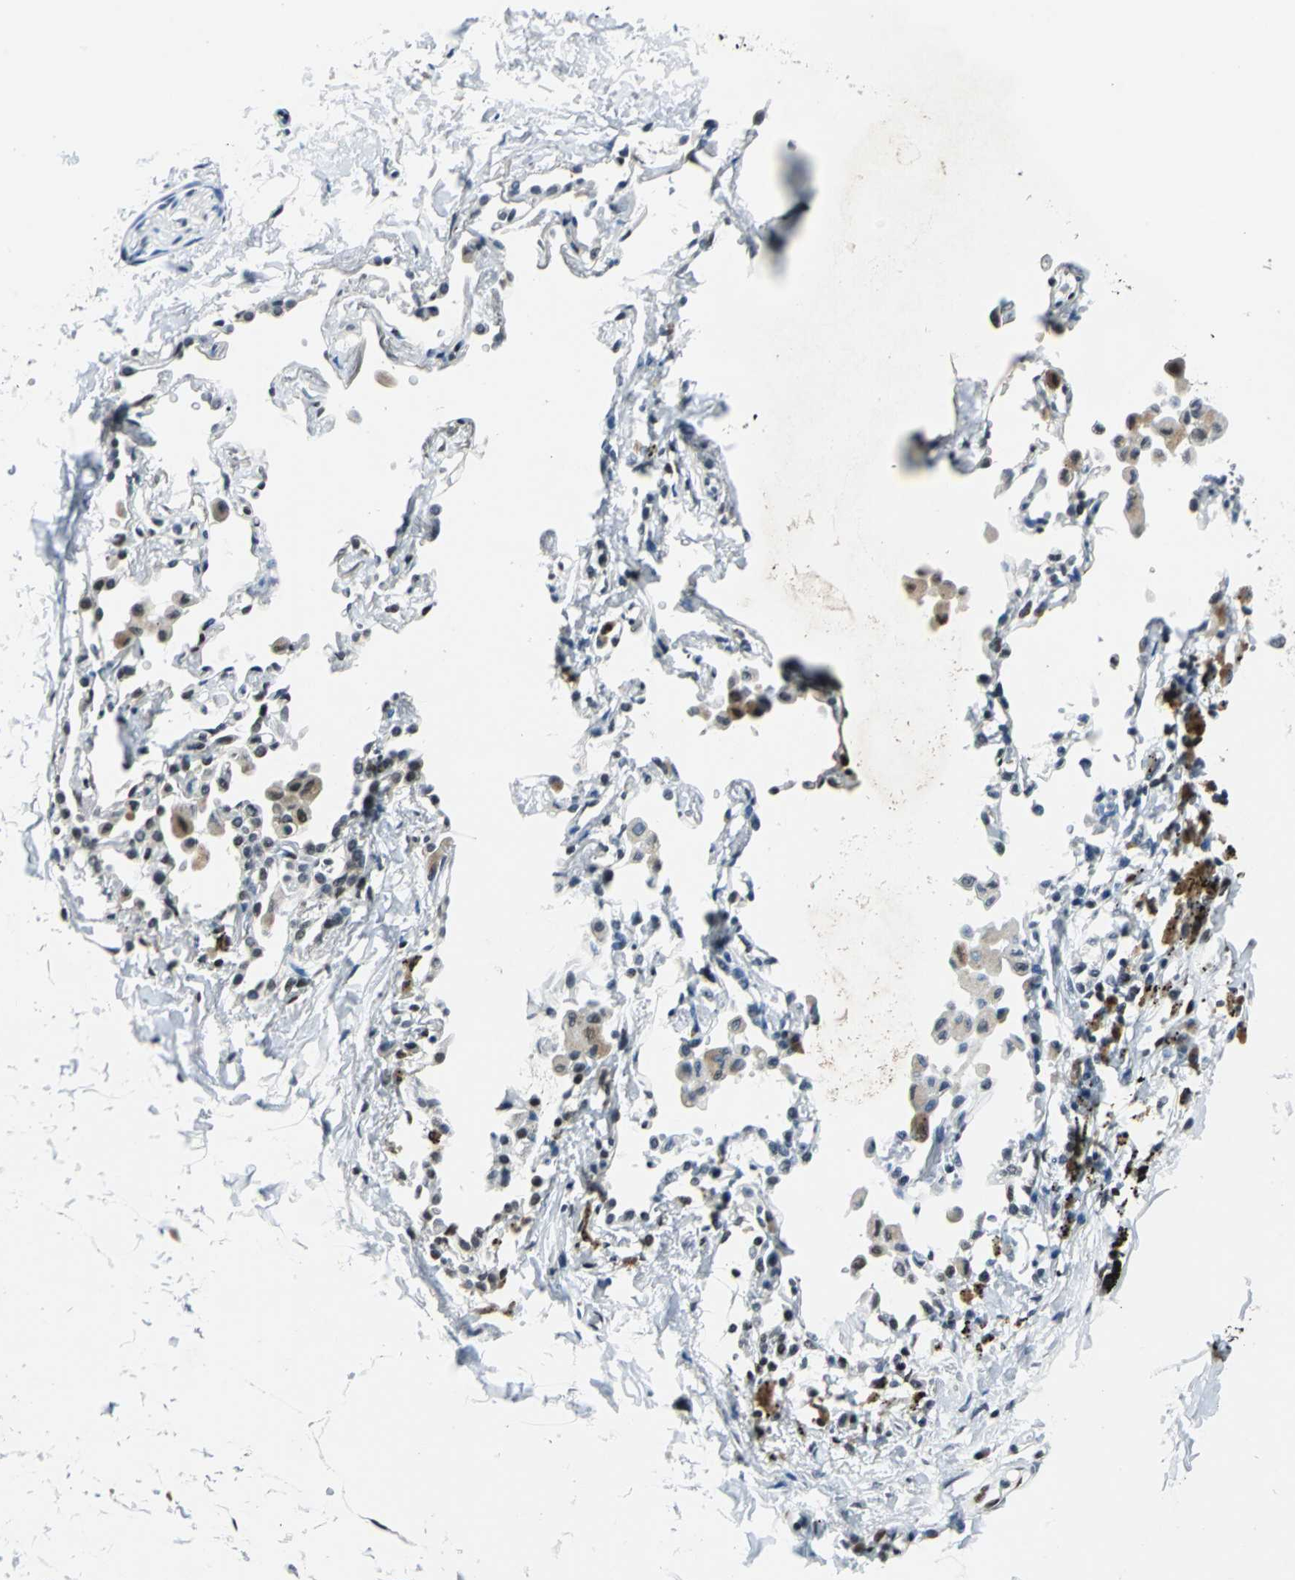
{"staining": {"intensity": "negative", "quantity": "none", "location": "none"}, "tissue": "adipose tissue", "cell_type": "Adipocytes", "image_type": "normal", "snomed": [{"axis": "morphology", "description": "Normal tissue, NOS"}, {"axis": "topography", "description": "Cartilage tissue"}, {"axis": "topography", "description": "Bronchus"}], "caption": "This is a micrograph of immunohistochemistry staining of normal adipose tissue, which shows no positivity in adipocytes.", "gene": "HCFC2", "patient": {"sex": "female", "age": 73}}